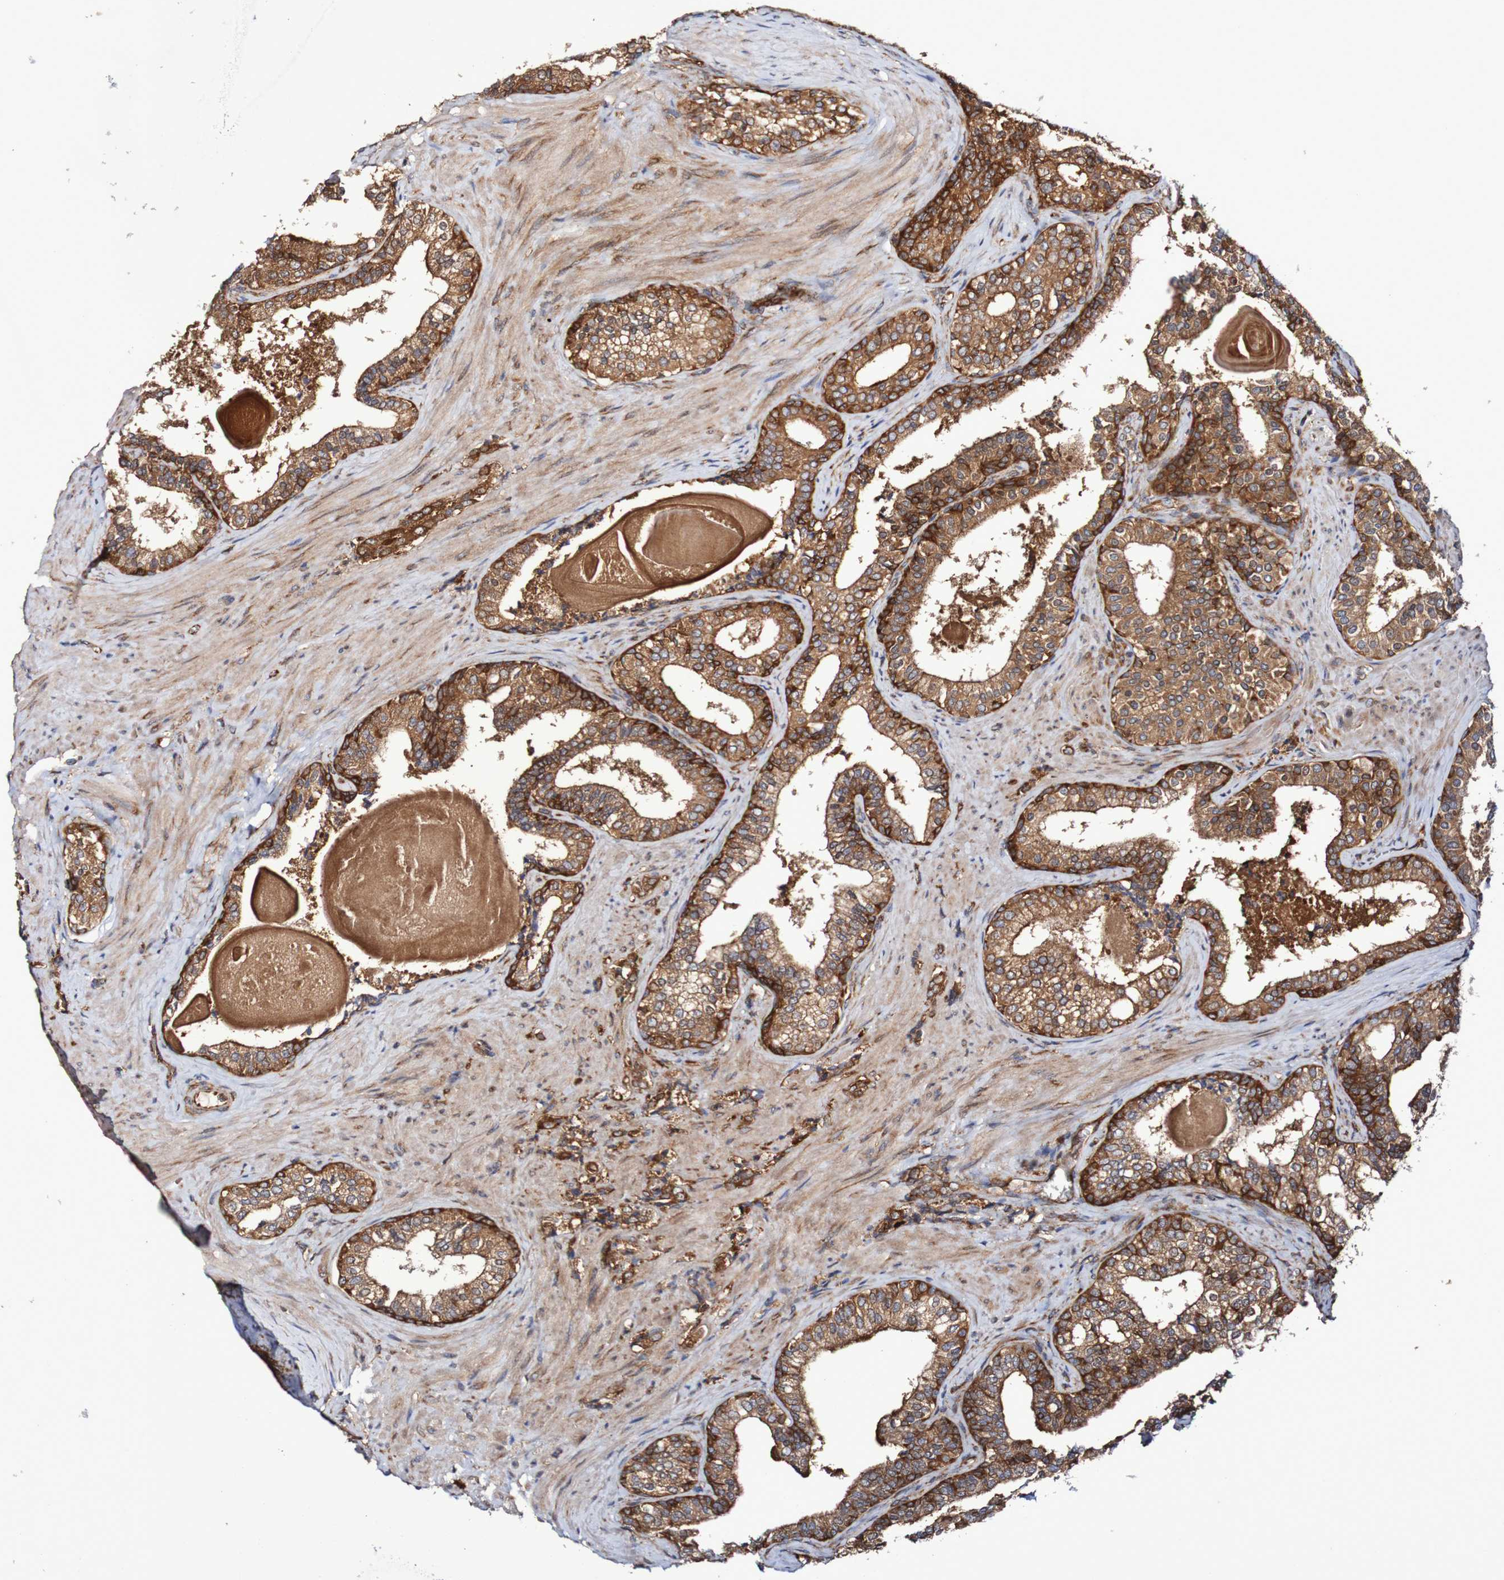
{"staining": {"intensity": "strong", "quantity": ">75%", "location": "cytoplasmic/membranous"}, "tissue": "prostate cancer", "cell_type": "Tumor cells", "image_type": "cancer", "snomed": [{"axis": "morphology", "description": "Adenocarcinoma, Low grade"}, {"axis": "topography", "description": "Prostate"}], "caption": "Prostate adenocarcinoma (low-grade) tissue displays strong cytoplasmic/membranous positivity in approximately >75% of tumor cells The protein is stained brown, and the nuclei are stained in blue (DAB (3,3'-diaminobenzidine) IHC with brightfield microscopy, high magnification).", "gene": "LRRC47", "patient": {"sex": "male", "age": 60}}